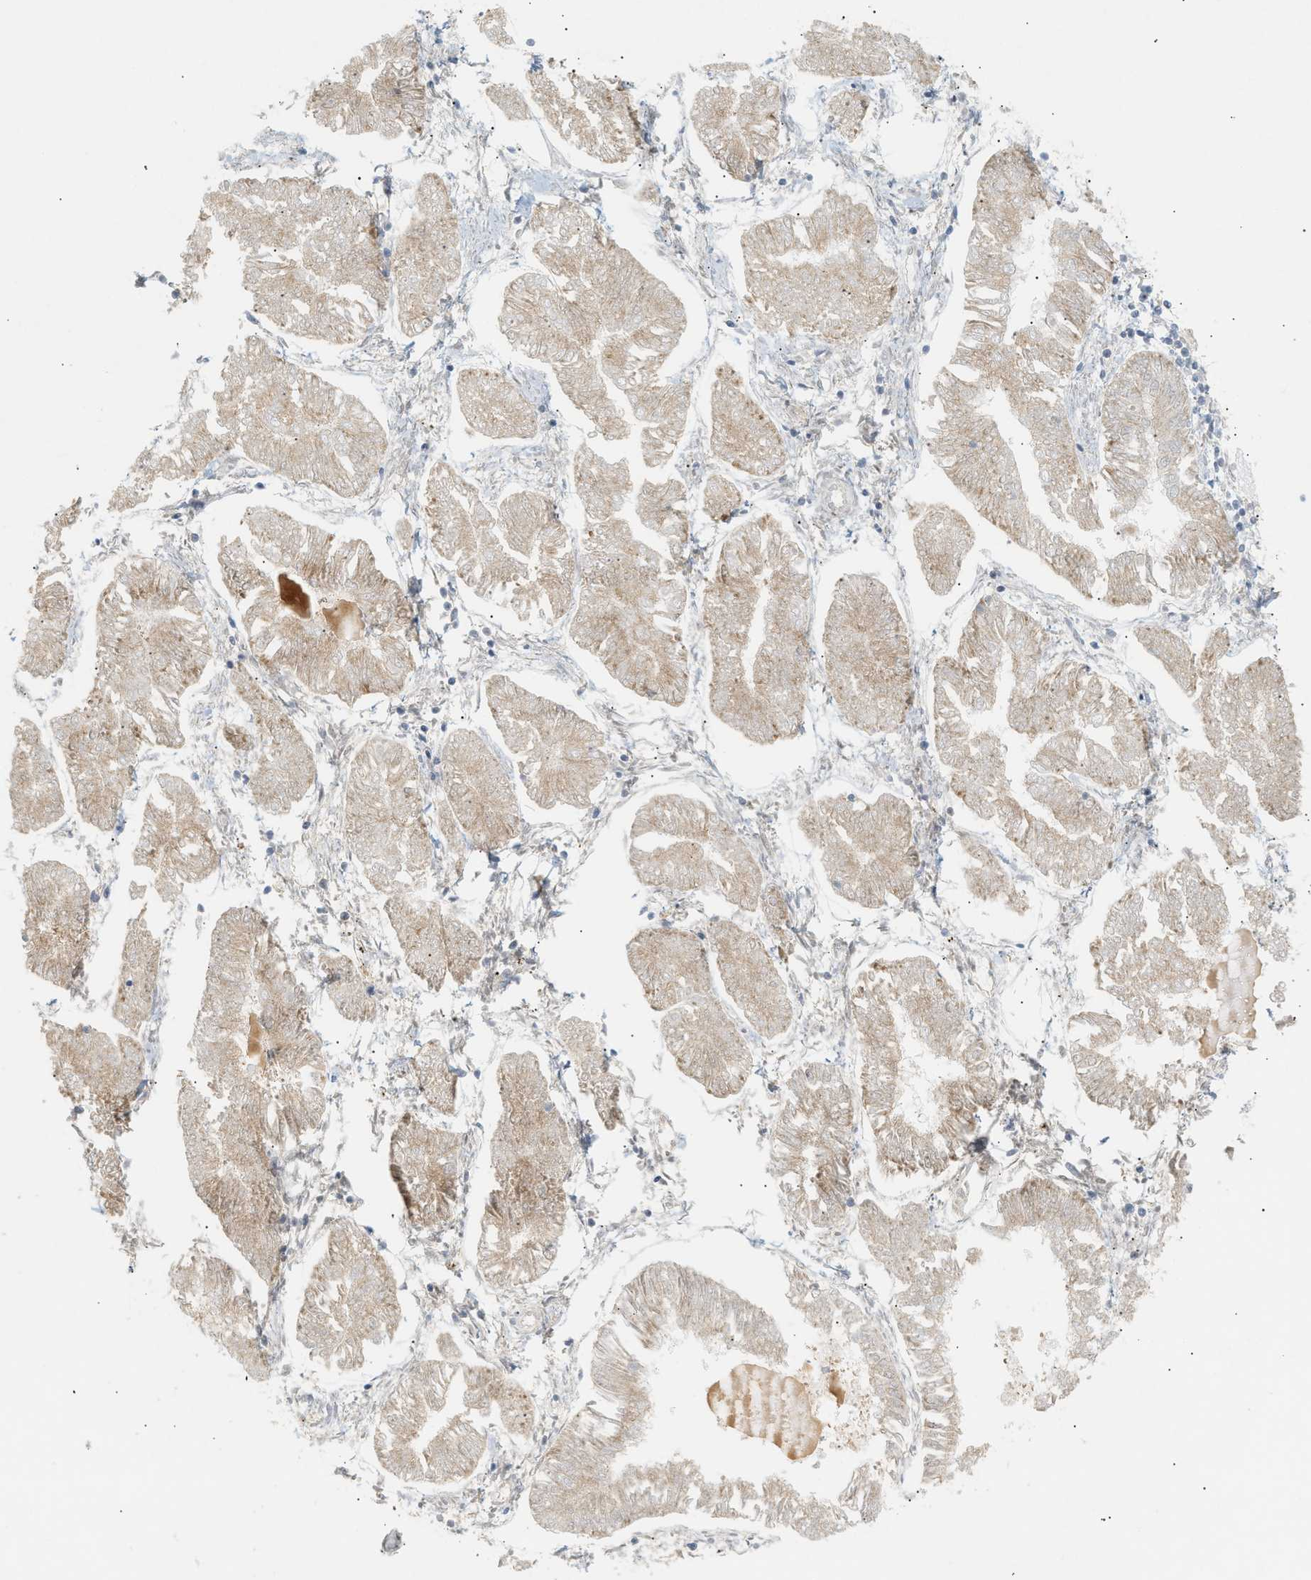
{"staining": {"intensity": "weak", "quantity": ">75%", "location": "cytoplasmic/membranous"}, "tissue": "endometrial cancer", "cell_type": "Tumor cells", "image_type": "cancer", "snomed": [{"axis": "morphology", "description": "Adenocarcinoma, NOS"}, {"axis": "topography", "description": "Endometrium"}], "caption": "This image displays endometrial cancer (adenocarcinoma) stained with IHC to label a protein in brown. The cytoplasmic/membranous of tumor cells show weak positivity for the protein. Nuclei are counter-stained blue.", "gene": "SHC1", "patient": {"sex": "female", "age": 53}}